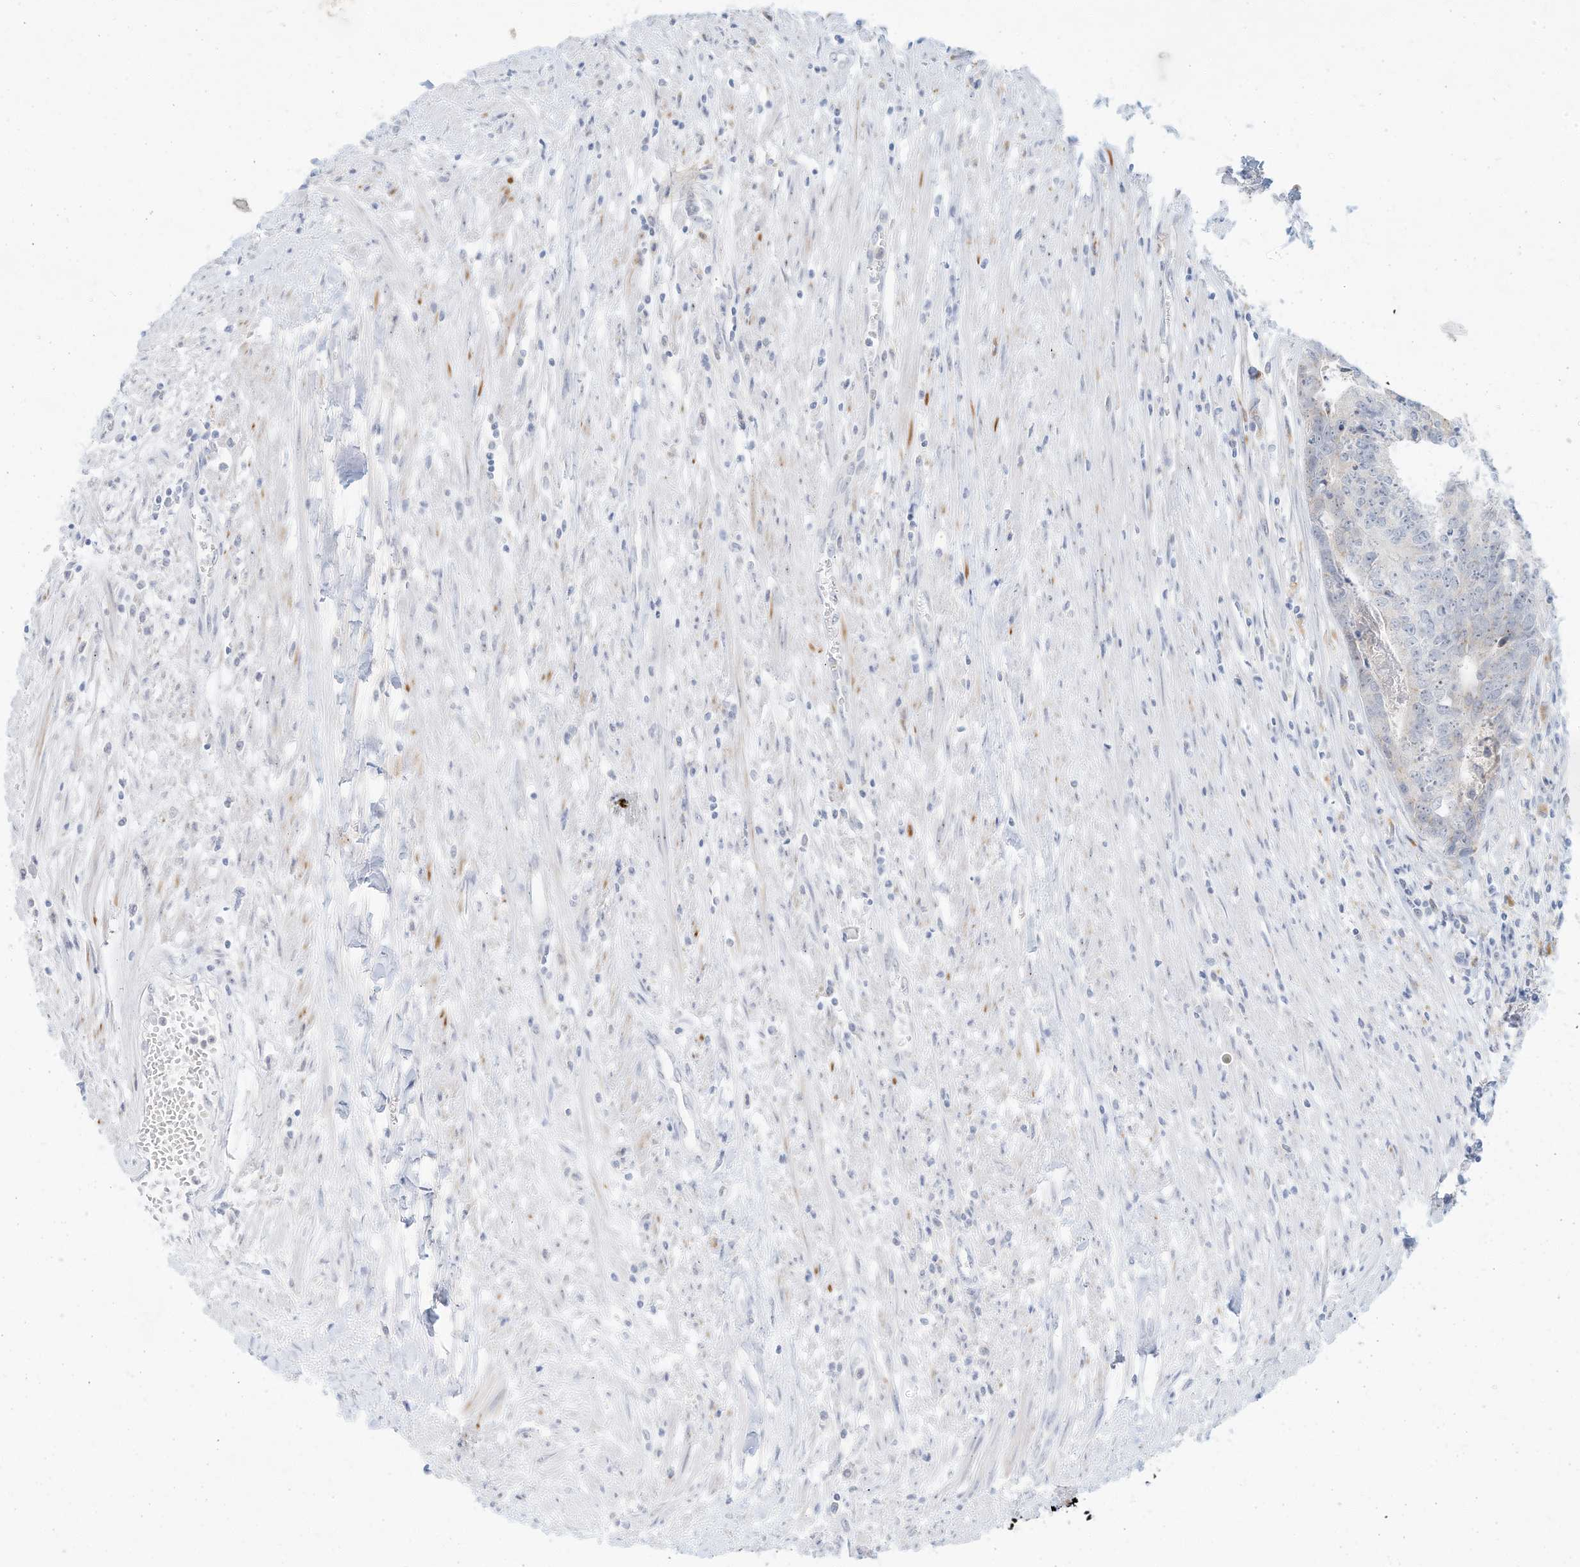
{"staining": {"intensity": "negative", "quantity": "none", "location": "none"}, "tissue": "colorectal cancer", "cell_type": "Tumor cells", "image_type": "cancer", "snomed": [{"axis": "morphology", "description": "Adenocarcinoma, NOS"}, {"axis": "topography", "description": "Colon"}], "caption": "DAB immunohistochemical staining of human adenocarcinoma (colorectal) demonstrates no significant staining in tumor cells. (DAB immunohistochemistry (IHC) with hematoxylin counter stain).", "gene": "PAK6", "patient": {"sex": "female", "age": 67}}